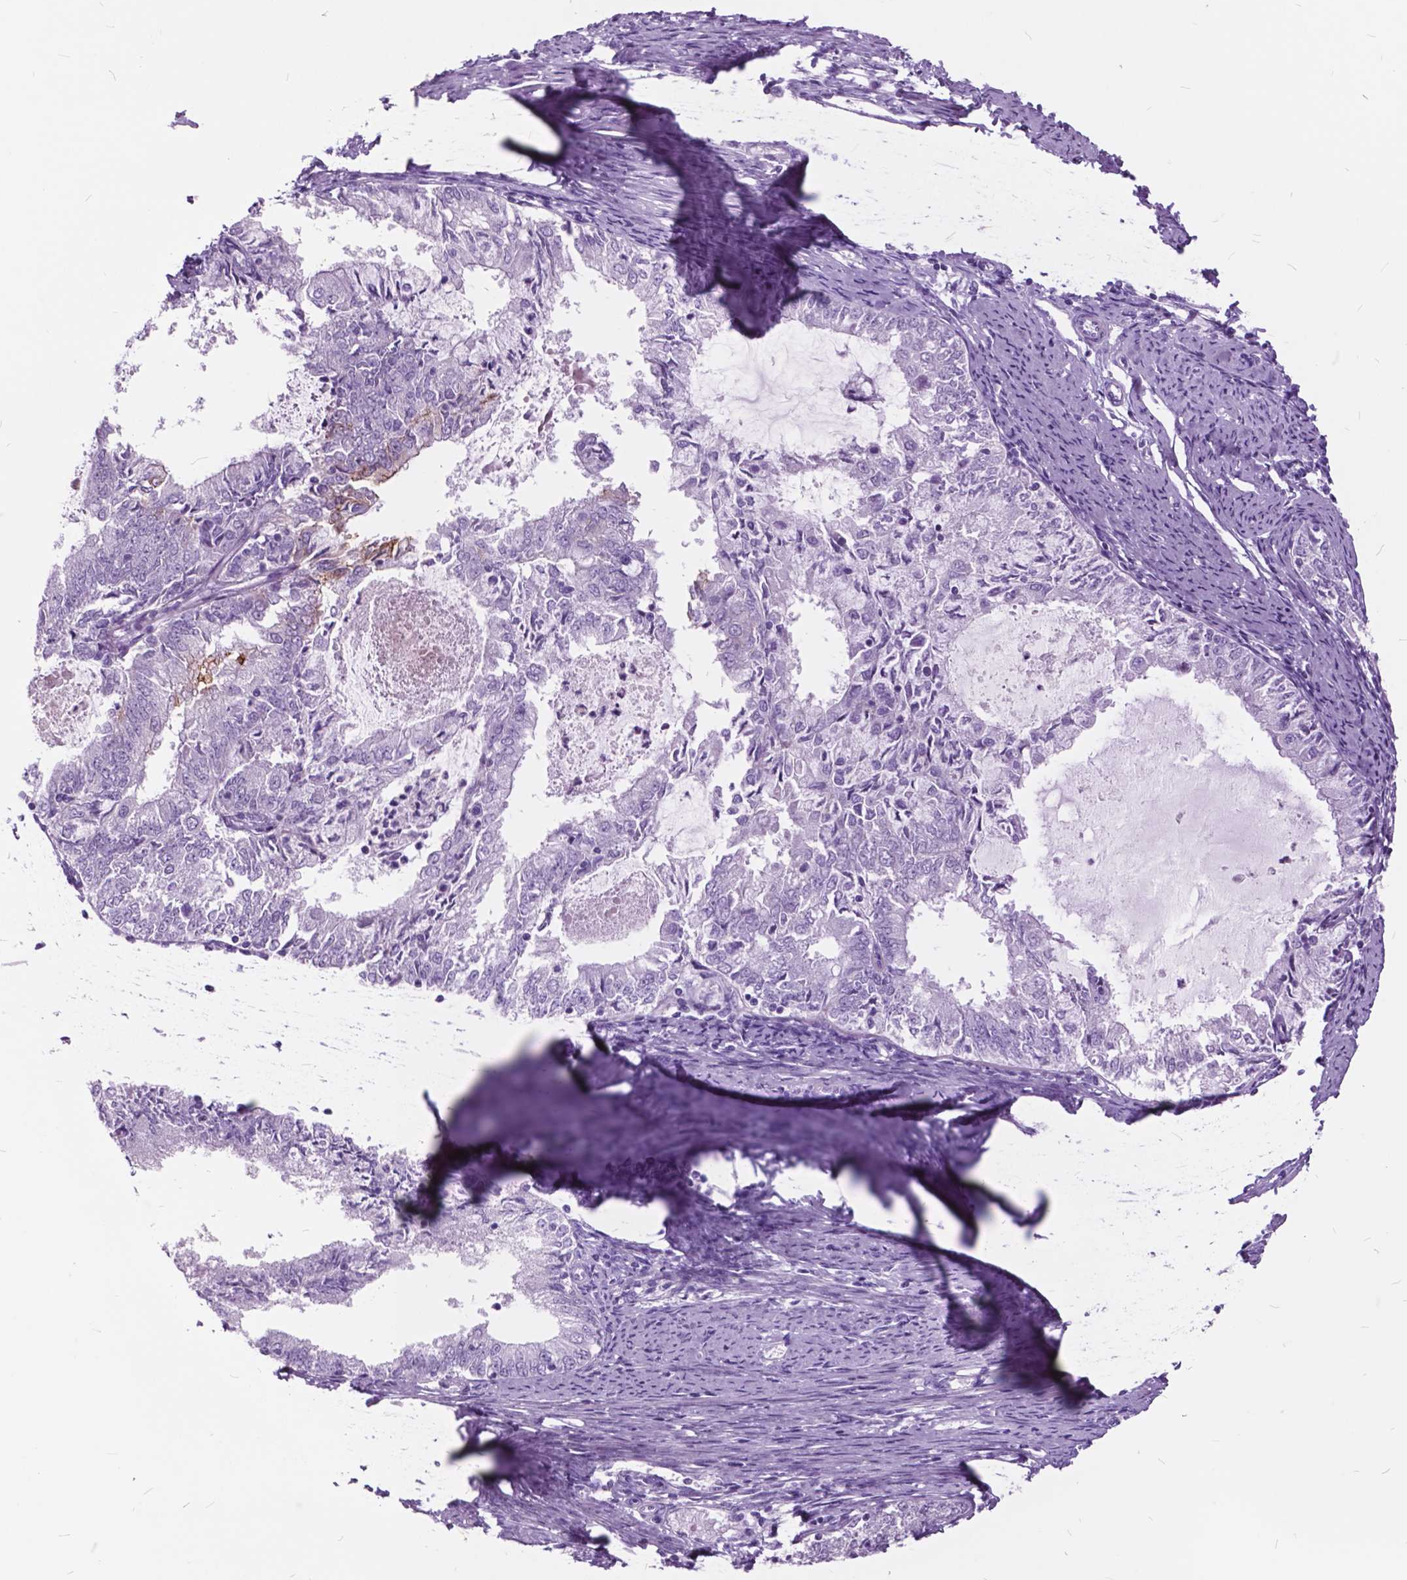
{"staining": {"intensity": "negative", "quantity": "none", "location": "none"}, "tissue": "endometrial cancer", "cell_type": "Tumor cells", "image_type": "cancer", "snomed": [{"axis": "morphology", "description": "Adenocarcinoma, NOS"}, {"axis": "topography", "description": "Endometrium"}], "caption": "Protein analysis of endometrial cancer reveals no significant staining in tumor cells. (DAB immunohistochemistry visualized using brightfield microscopy, high magnification).", "gene": "GDF9", "patient": {"sex": "female", "age": 57}}